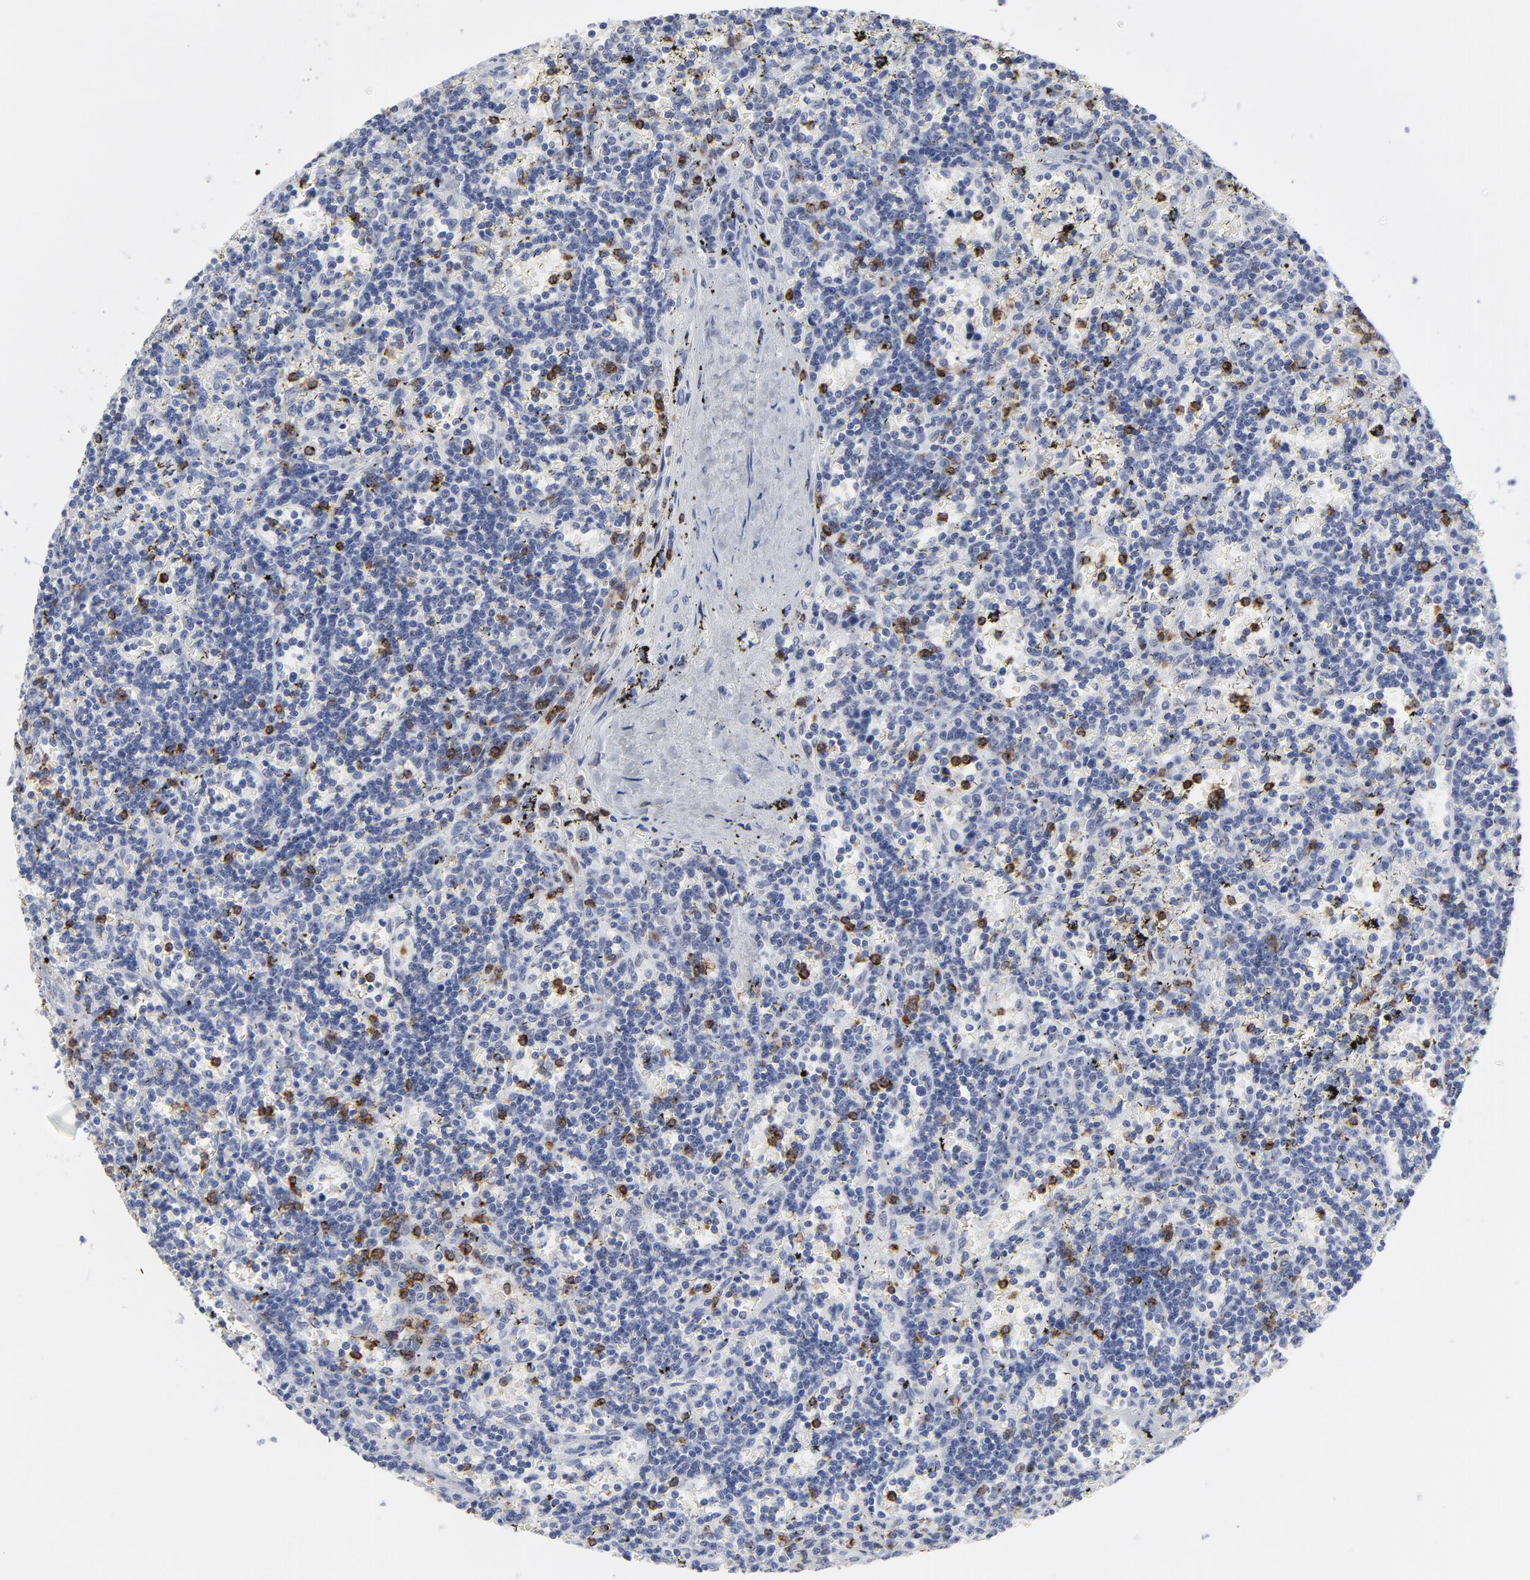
{"staining": {"intensity": "negative", "quantity": "none", "location": "none"}, "tissue": "lymphoma", "cell_type": "Tumor cells", "image_type": "cancer", "snomed": [{"axis": "morphology", "description": "Malignant lymphoma, non-Hodgkin's type, Low grade"}, {"axis": "topography", "description": "Spleen"}], "caption": "The micrograph exhibits no significant staining in tumor cells of malignant lymphoma, non-Hodgkin's type (low-grade). (Stains: DAB immunohistochemistry (IHC) with hematoxylin counter stain, Microscopy: brightfield microscopy at high magnification).", "gene": "CD2", "patient": {"sex": "male", "age": 60}}